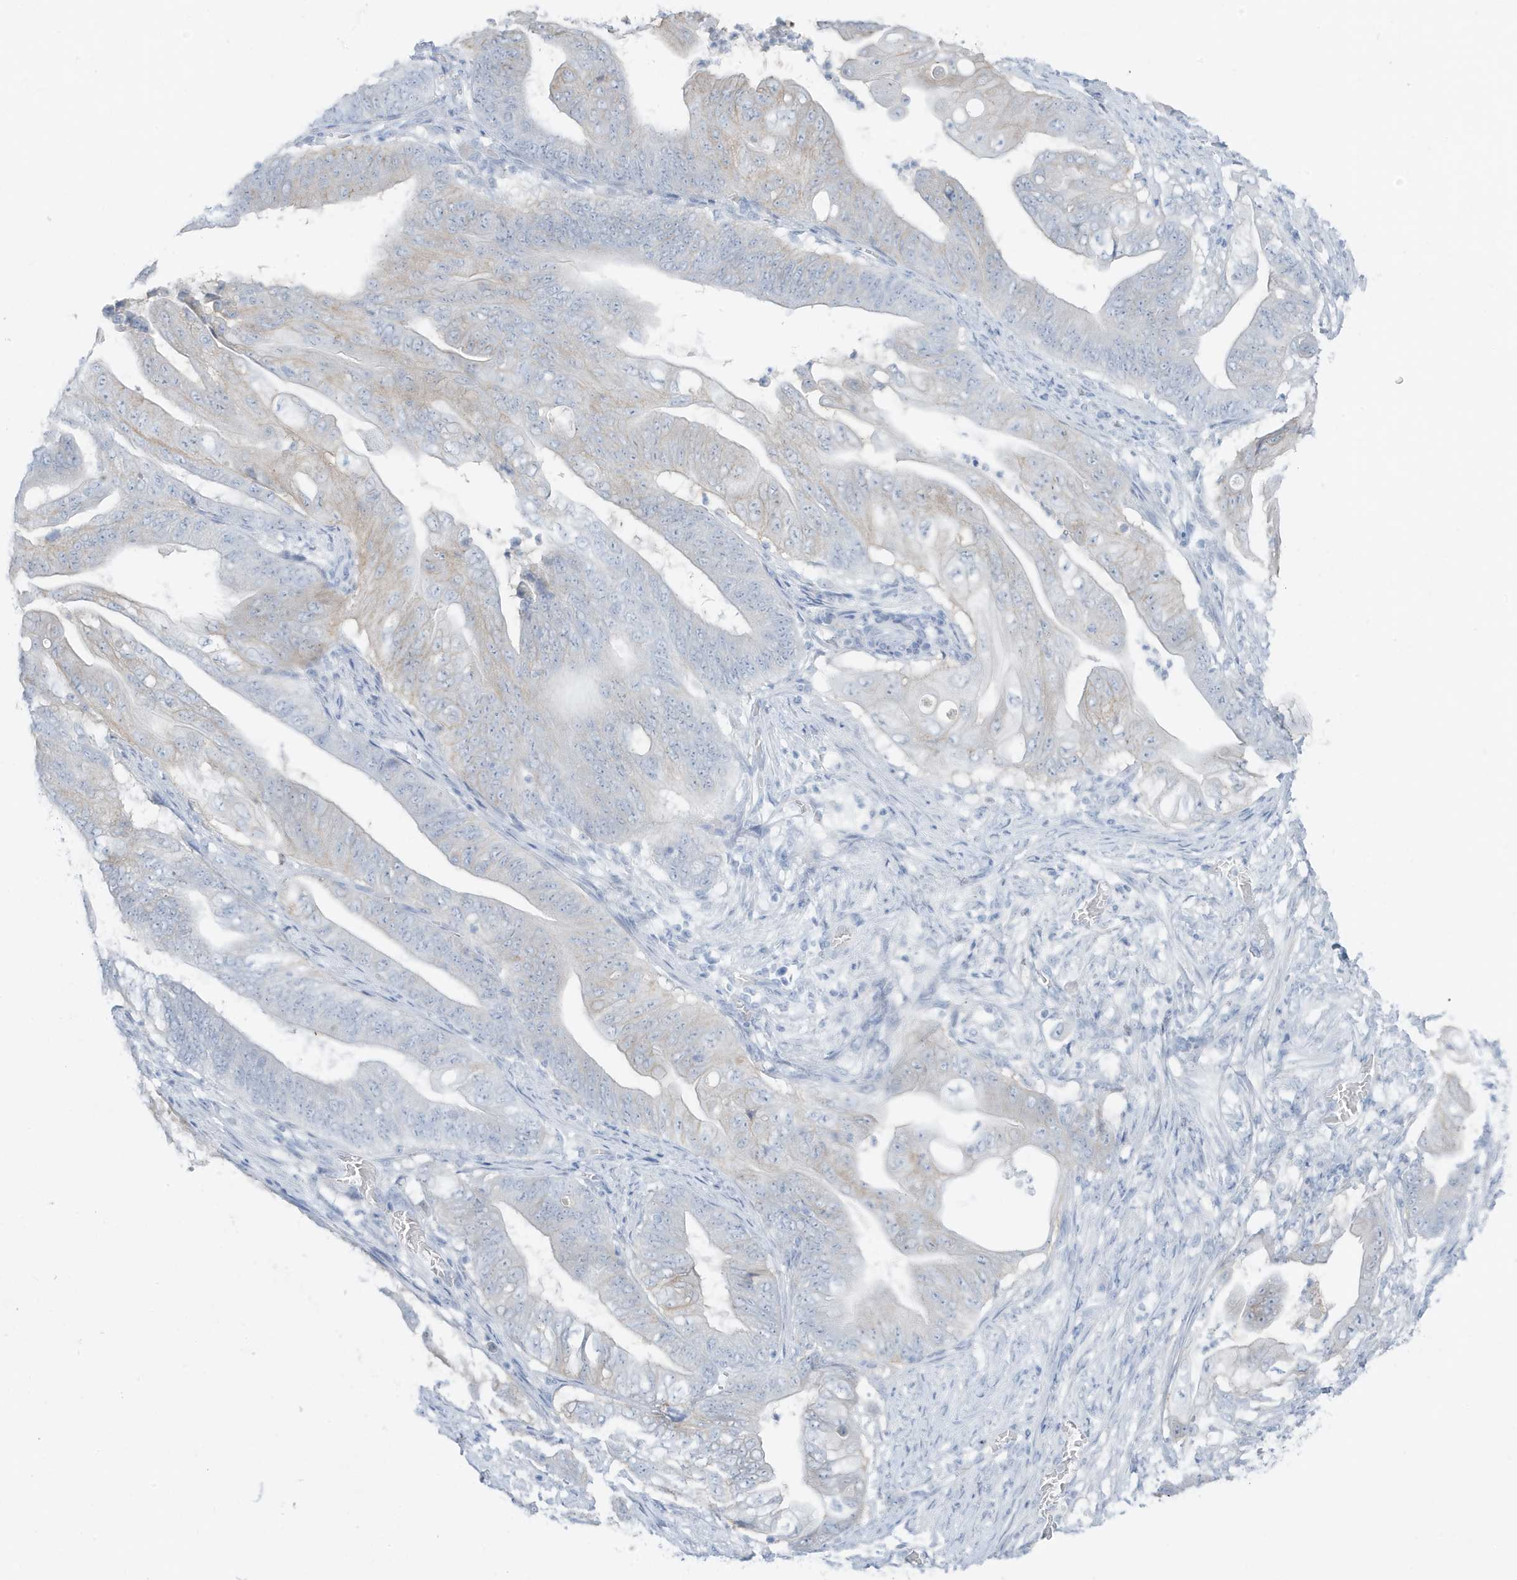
{"staining": {"intensity": "weak", "quantity": "<25%", "location": "cytoplasmic/membranous"}, "tissue": "stomach cancer", "cell_type": "Tumor cells", "image_type": "cancer", "snomed": [{"axis": "morphology", "description": "Adenocarcinoma, NOS"}, {"axis": "topography", "description": "Stomach"}], "caption": "Human stomach cancer (adenocarcinoma) stained for a protein using immunohistochemistry (IHC) exhibits no positivity in tumor cells.", "gene": "ZFP64", "patient": {"sex": "female", "age": 73}}